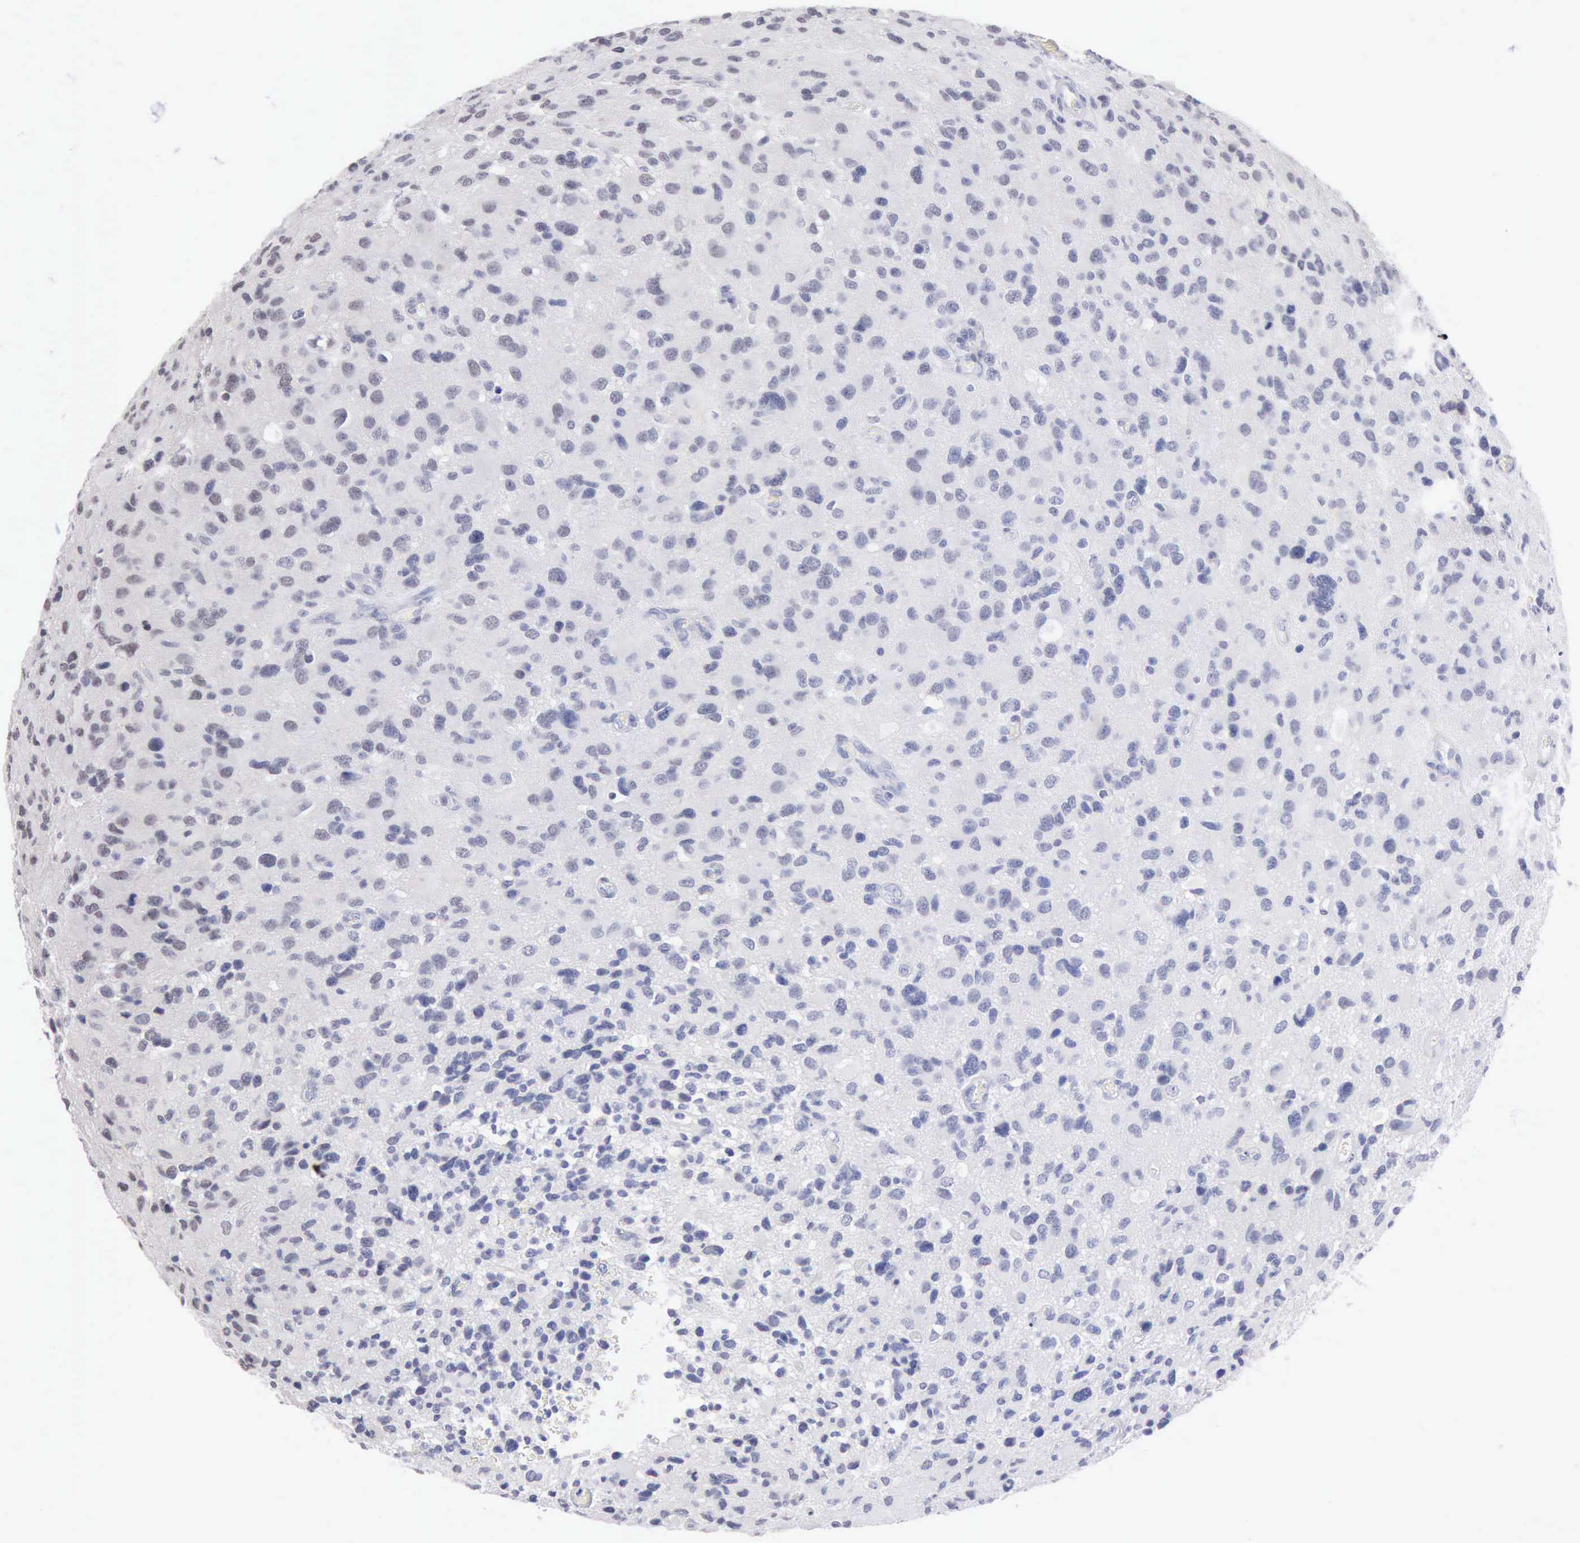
{"staining": {"intensity": "negative", "quantity": "none", "location": "none"}, "tissue": "glioma", "cell_type": "Tumor cells", "image_type": "cancer", "snomed": [{"axis": "morphology", "description": "Glioma, malignant, High grade"}, {"axis": "topography", "description": "Brain"}], "caption": "The histopathology image reveals no staining of tumor cells in high-grade glioma (malignant).", "gene": "TAF1", "patient": {"sex": "male", "age": 69}}